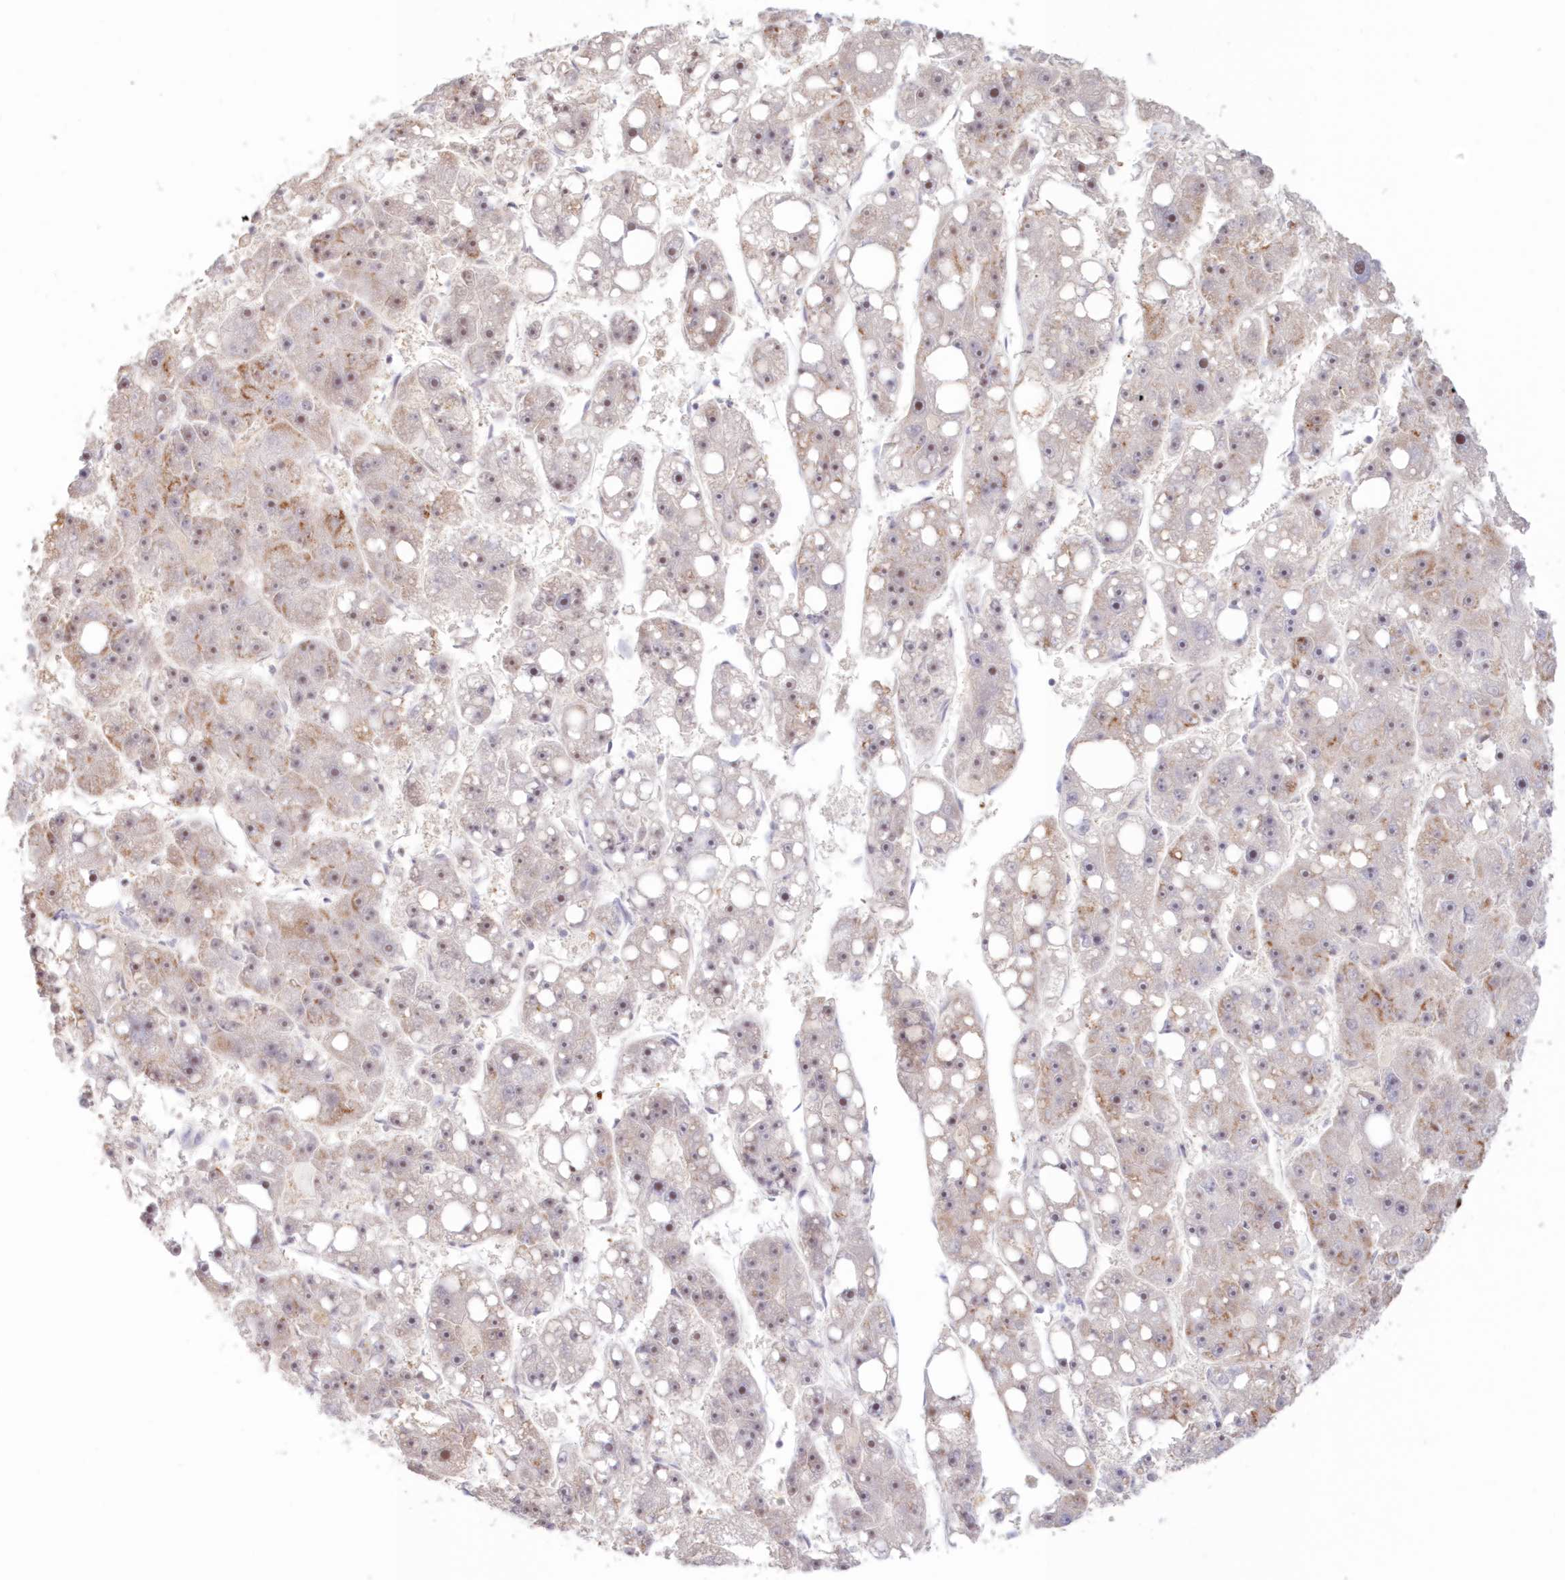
{"staining": {"intensity": "moderate", "quantity": "<25%", "location": "cytoplasmic/membranous"}, "tissue": "liver cancer", "cell_type": "Tumor cells", "image_type": "cancer", "snomed": [{"axis": "morphology", "description": "Carcinoma, Hepatocellular, NOS"}, {"axis": "topography", "description": "Liver"}], "caption": "A high-resolution histopathology image shows IHC staining of hepatocellular carcinoma (liver), which demonstrates moderate cytoplasmic/membranous expression in about <25% of tumor cells.", "gene": "POLR2B", "patient": {"sex": "female", "age": 61}}